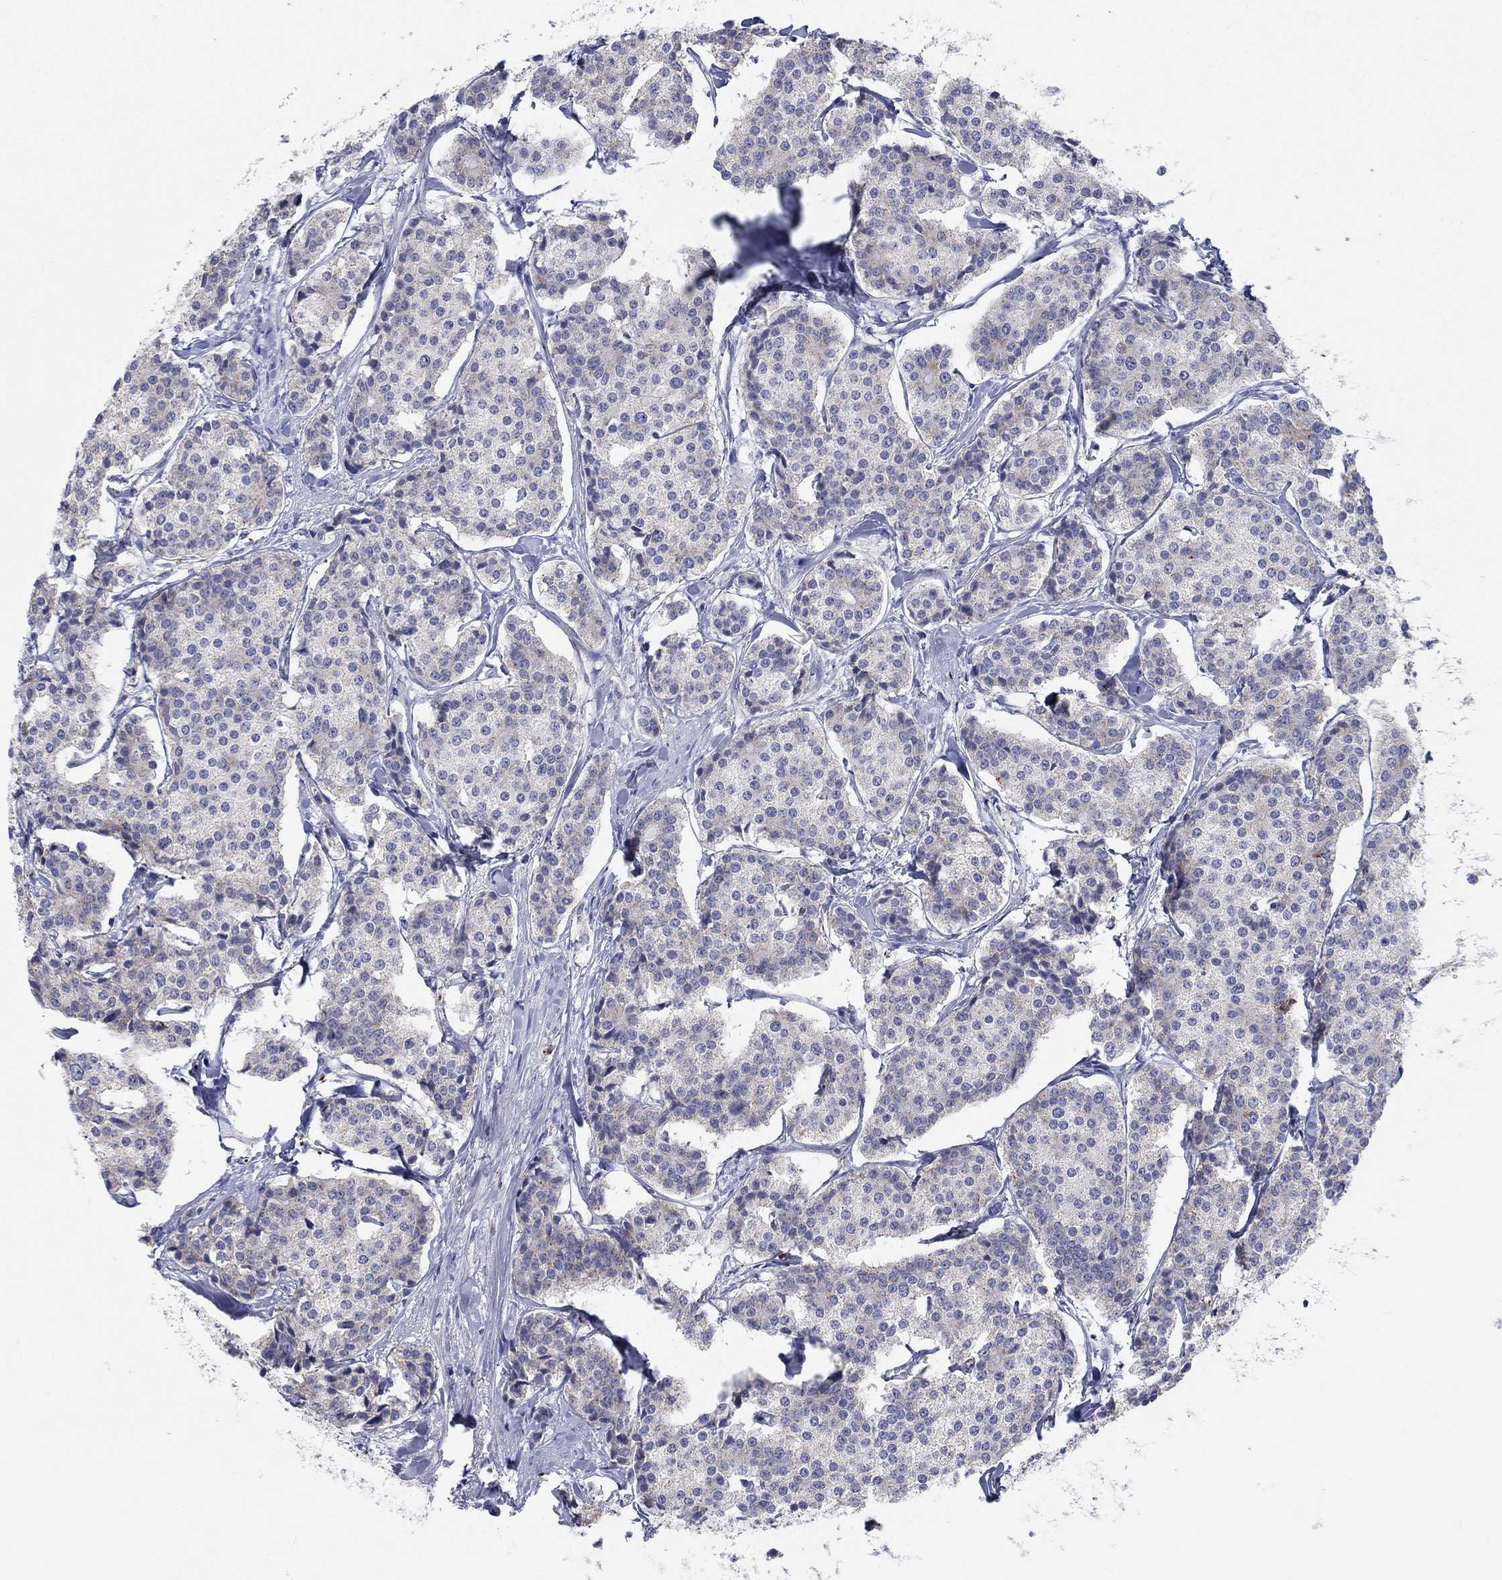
{"staining": {"intensity": "negative", "quantity": "none", "location": "none"}, "tissue": "carcinoid", "cell_type": "Tumor cells", "image_type": "cancer", "snomed": [{"axis": "morphology", "description": "Carcinoid, malignant, NOS"}, {"axis": "topography", "description": "Small intestine"}], "caption": "There is no significant positivity in tumor cells of carcinoid (malignant).", "gene": "BCO2", "patient": {"sex": "female", "age": 65}}